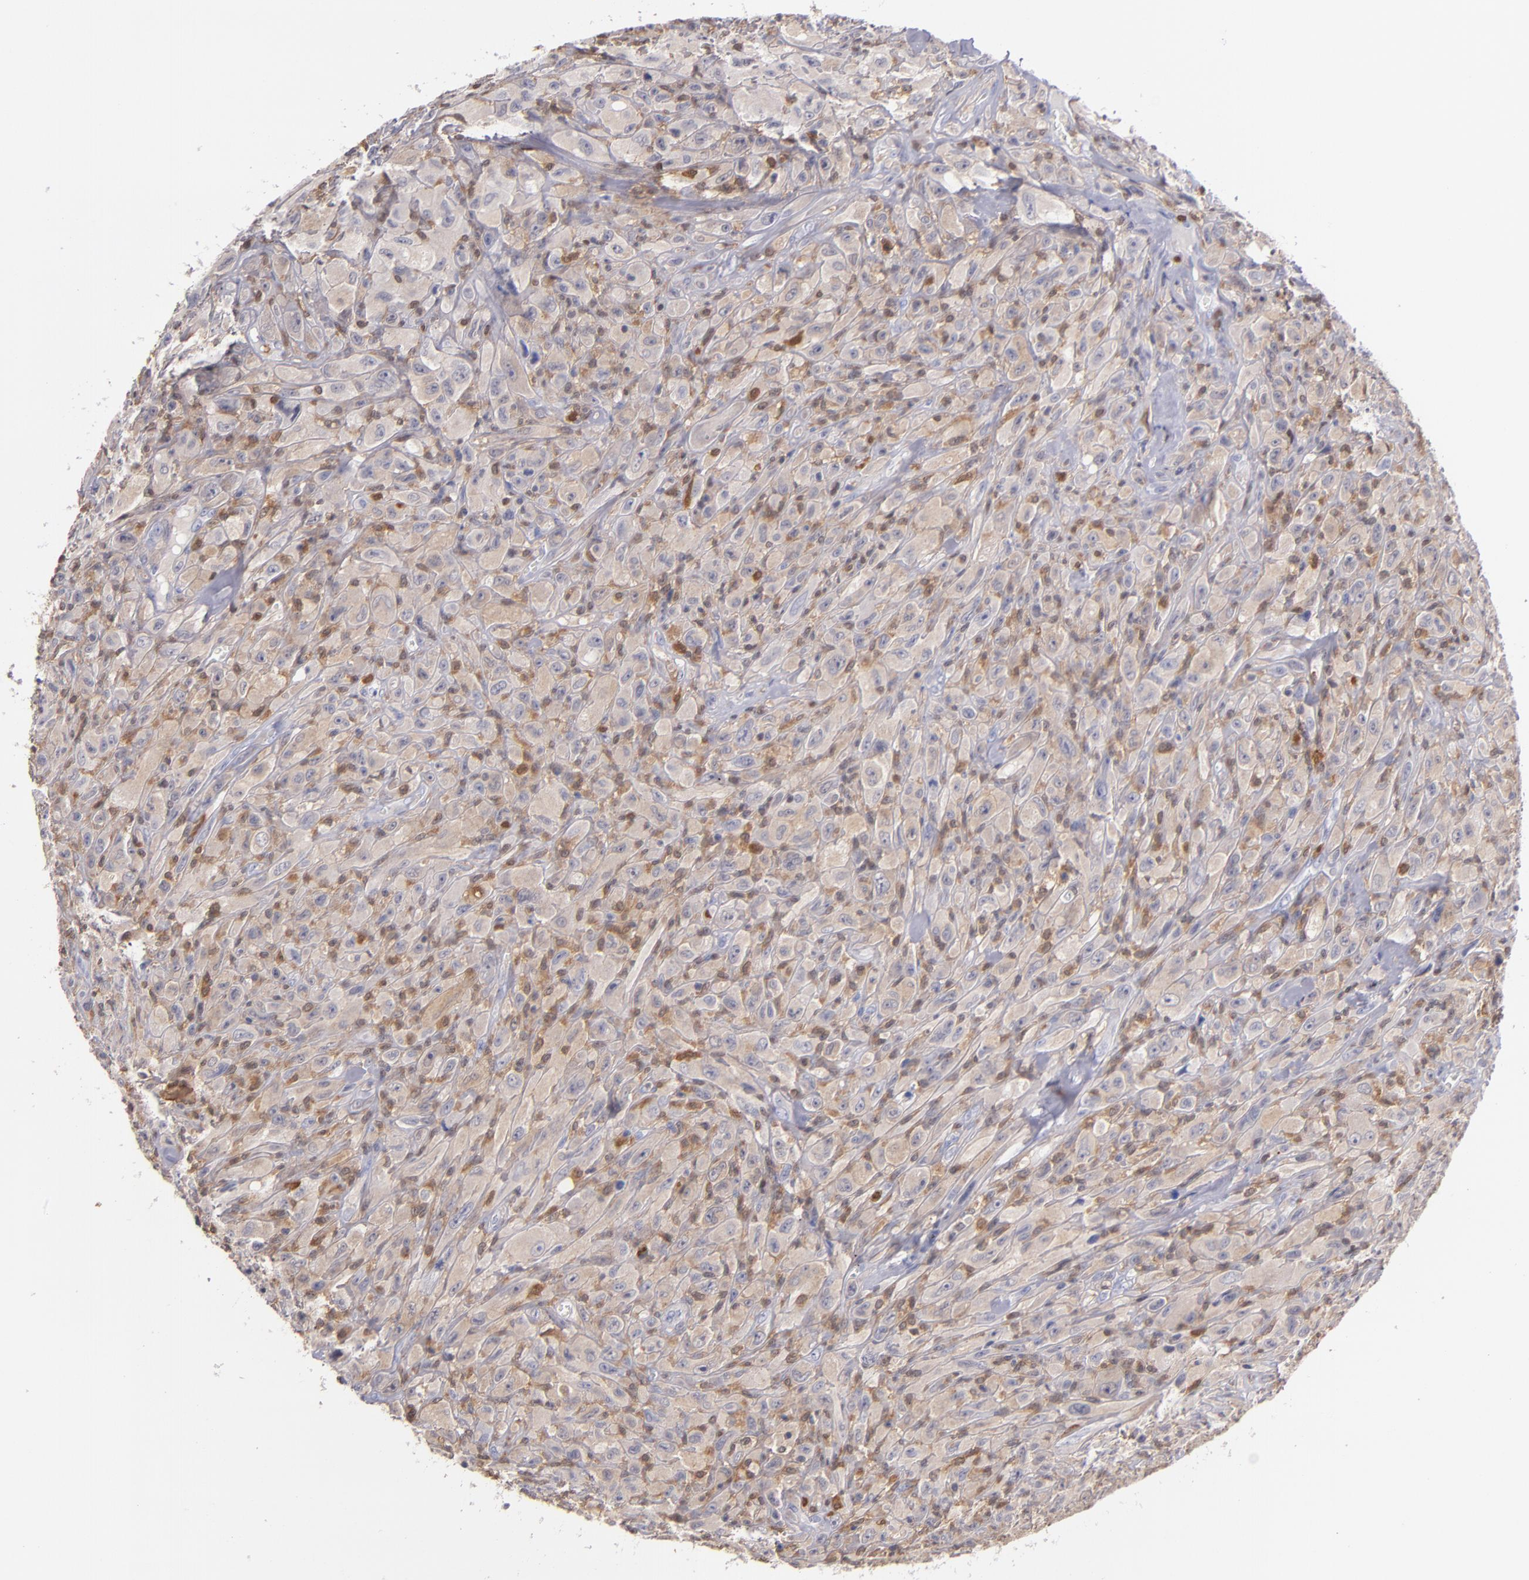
{"staining": {"intensity": "weak", "quantity": ">75%", "location": "cytoplasmic/membranous"}, "tissue": "glioma", "cell_type": "Tumor cells", "image_type": "cancer", "snomed": [{"axis": "morphology", "description": "Glioma, malignant, High grade"}, {"axis": "topography", "description": "Brain"}], "caption": "Malignant glioma (high-grade) stained with a protein marker shows weak staining in tumor cells.", "gene": "PRKCD", "patient": {"sex": "male", "age": 48}}